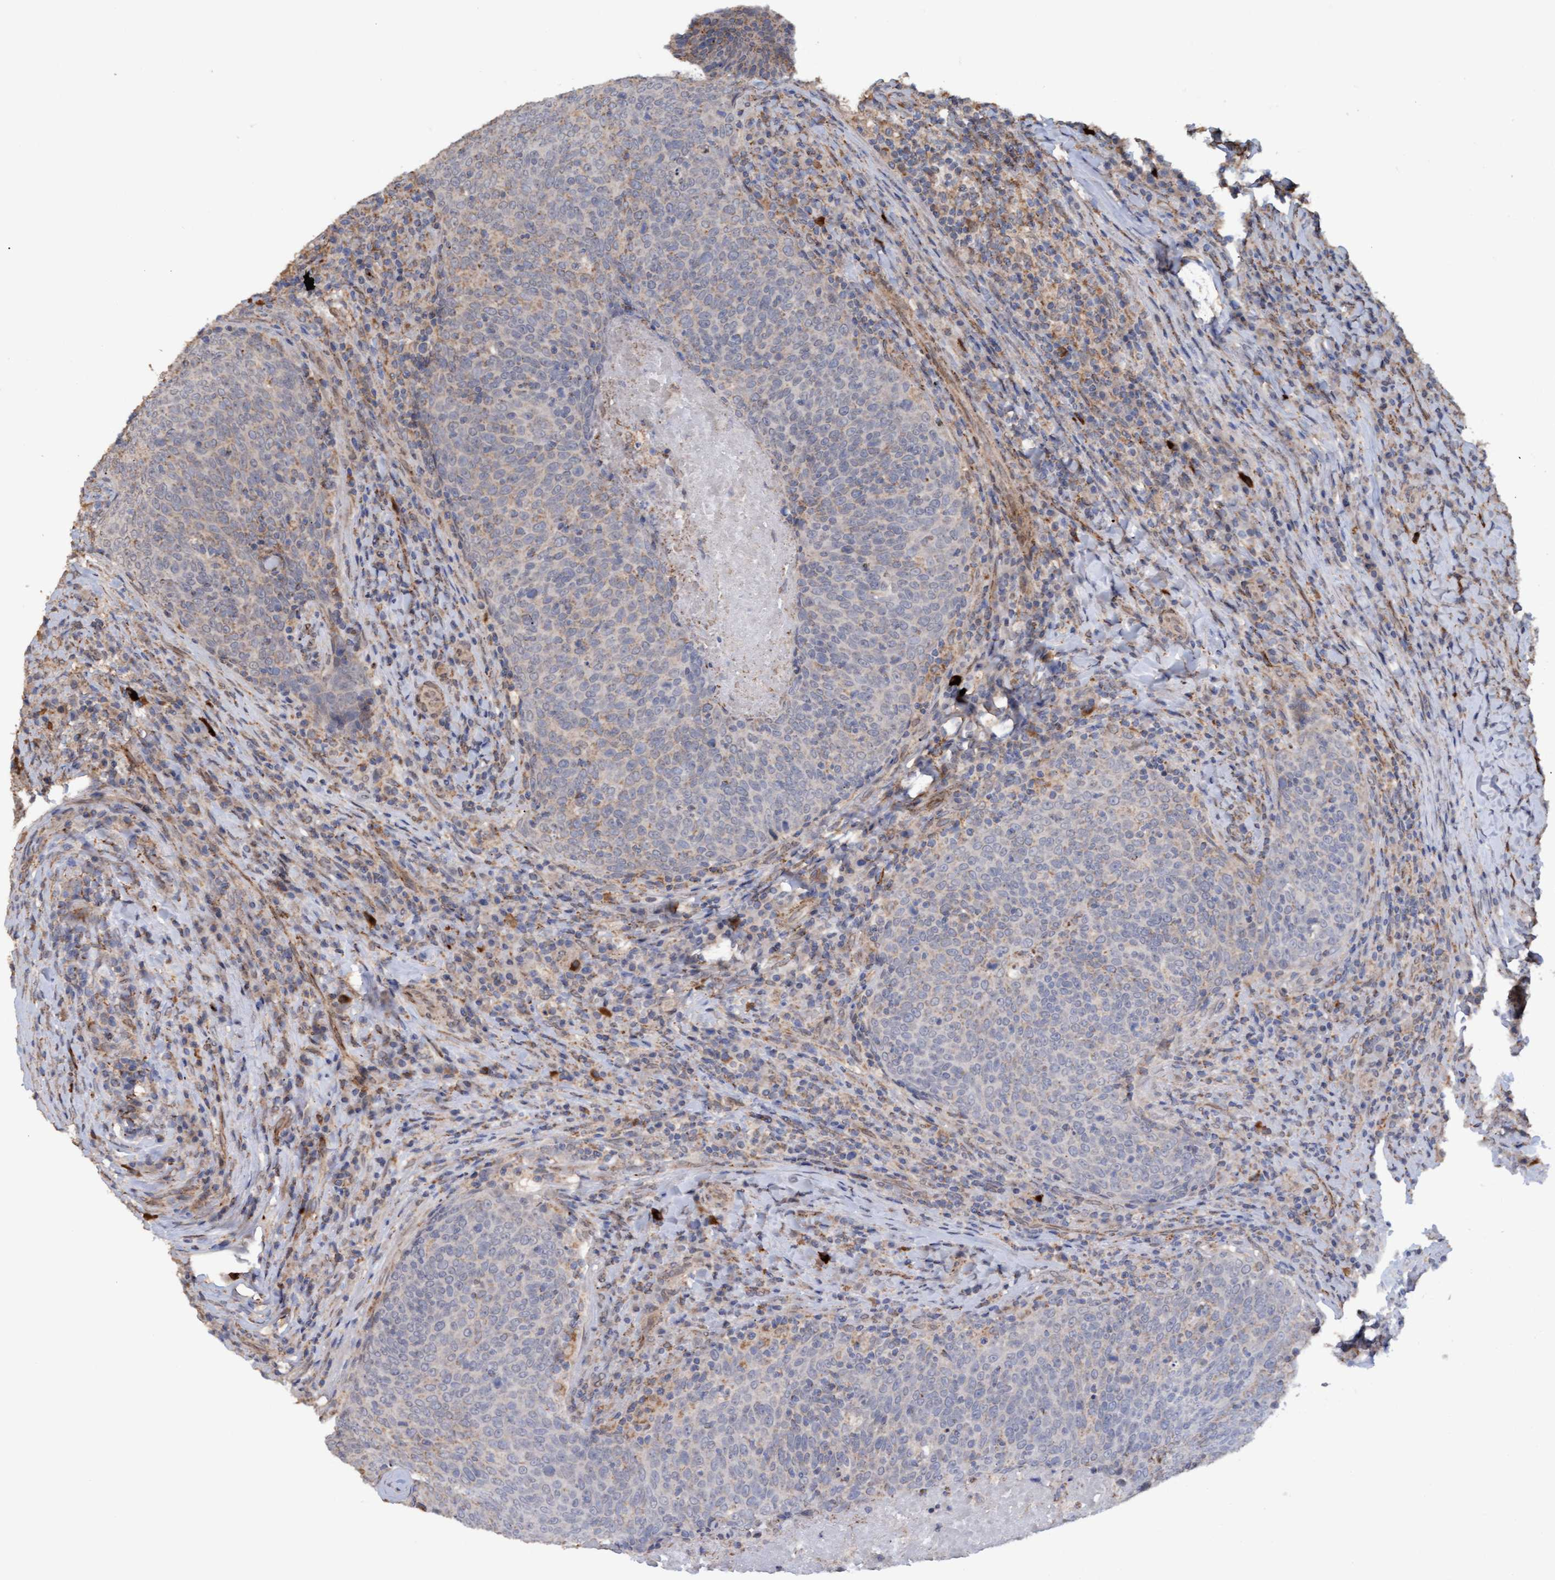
{"staining": {"intensity": "weak", "quantity": "<25%", "location": "cytoplasmic/membranous"}, "tissue": "head and neck cancer", "cell_type": "Tumor cells", "image_type": "cancer", "snomed": [{"axis": "morphology", "description": "Squamous cell carcinoma, NOS"}, {"axis": "morphology", "description": "Squamous cell carcinoma, metastatic, NOS"}, {"axis": "topography", "description": "Lymph node"}, {"axis": "topography", "description": "Head-Neck"}], "caption": "An immunohistochemistry (IHC) histopathology image of head and neck cancer (metastatic squamous cell carcinoma) is shown. There is no staining in tumor cells of head and neck cancer (metastatic squamous cell carcinoma). (DAB immunohistochemistry visualized using brightfield microscopy, high magnification).", "gene": "MGLL", "patient": {"sex": "male", "age": 62}}